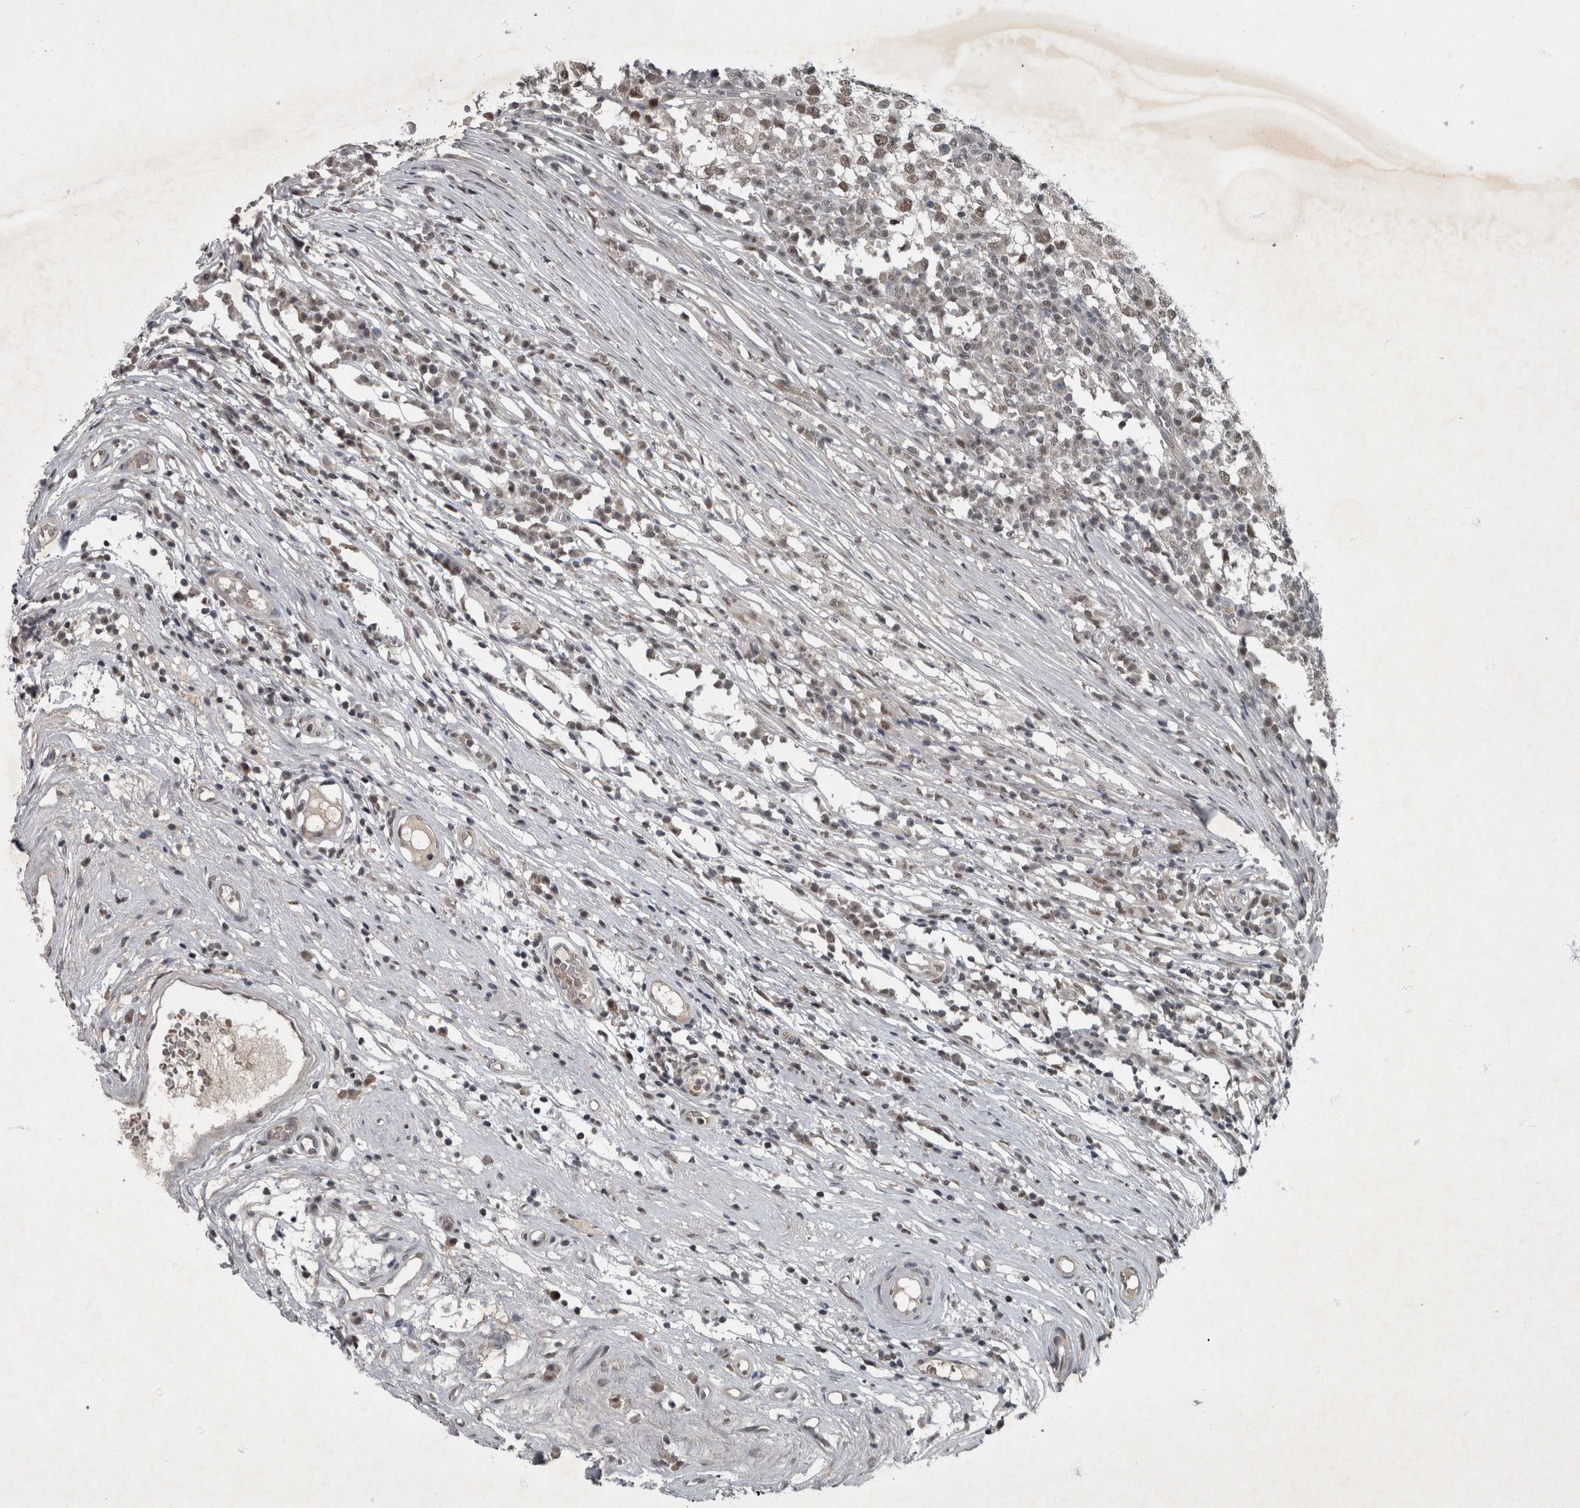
{"staining": {"intensity": "weak", "quantity": "<25%", "location": "nuclear"}, "tissue": "testis cancer", "cell_type": "Tumor cells", "image_type": "cancer", "snomed": [{"axis": "morphology", "description": "Seminoma, NOS"}, {"axis": "topography", "description": "Testis"}], "caption": "High magnification brightfield microscopy of testis cancer (seminoma) stained with DAB (3,3'-diaminobenzidine) (brown) and counterstained with hematoxylin (blue): tumor cells show no significant expression.", "gene": "WDR33", "patient": {"sex": "male", "age": 65}}